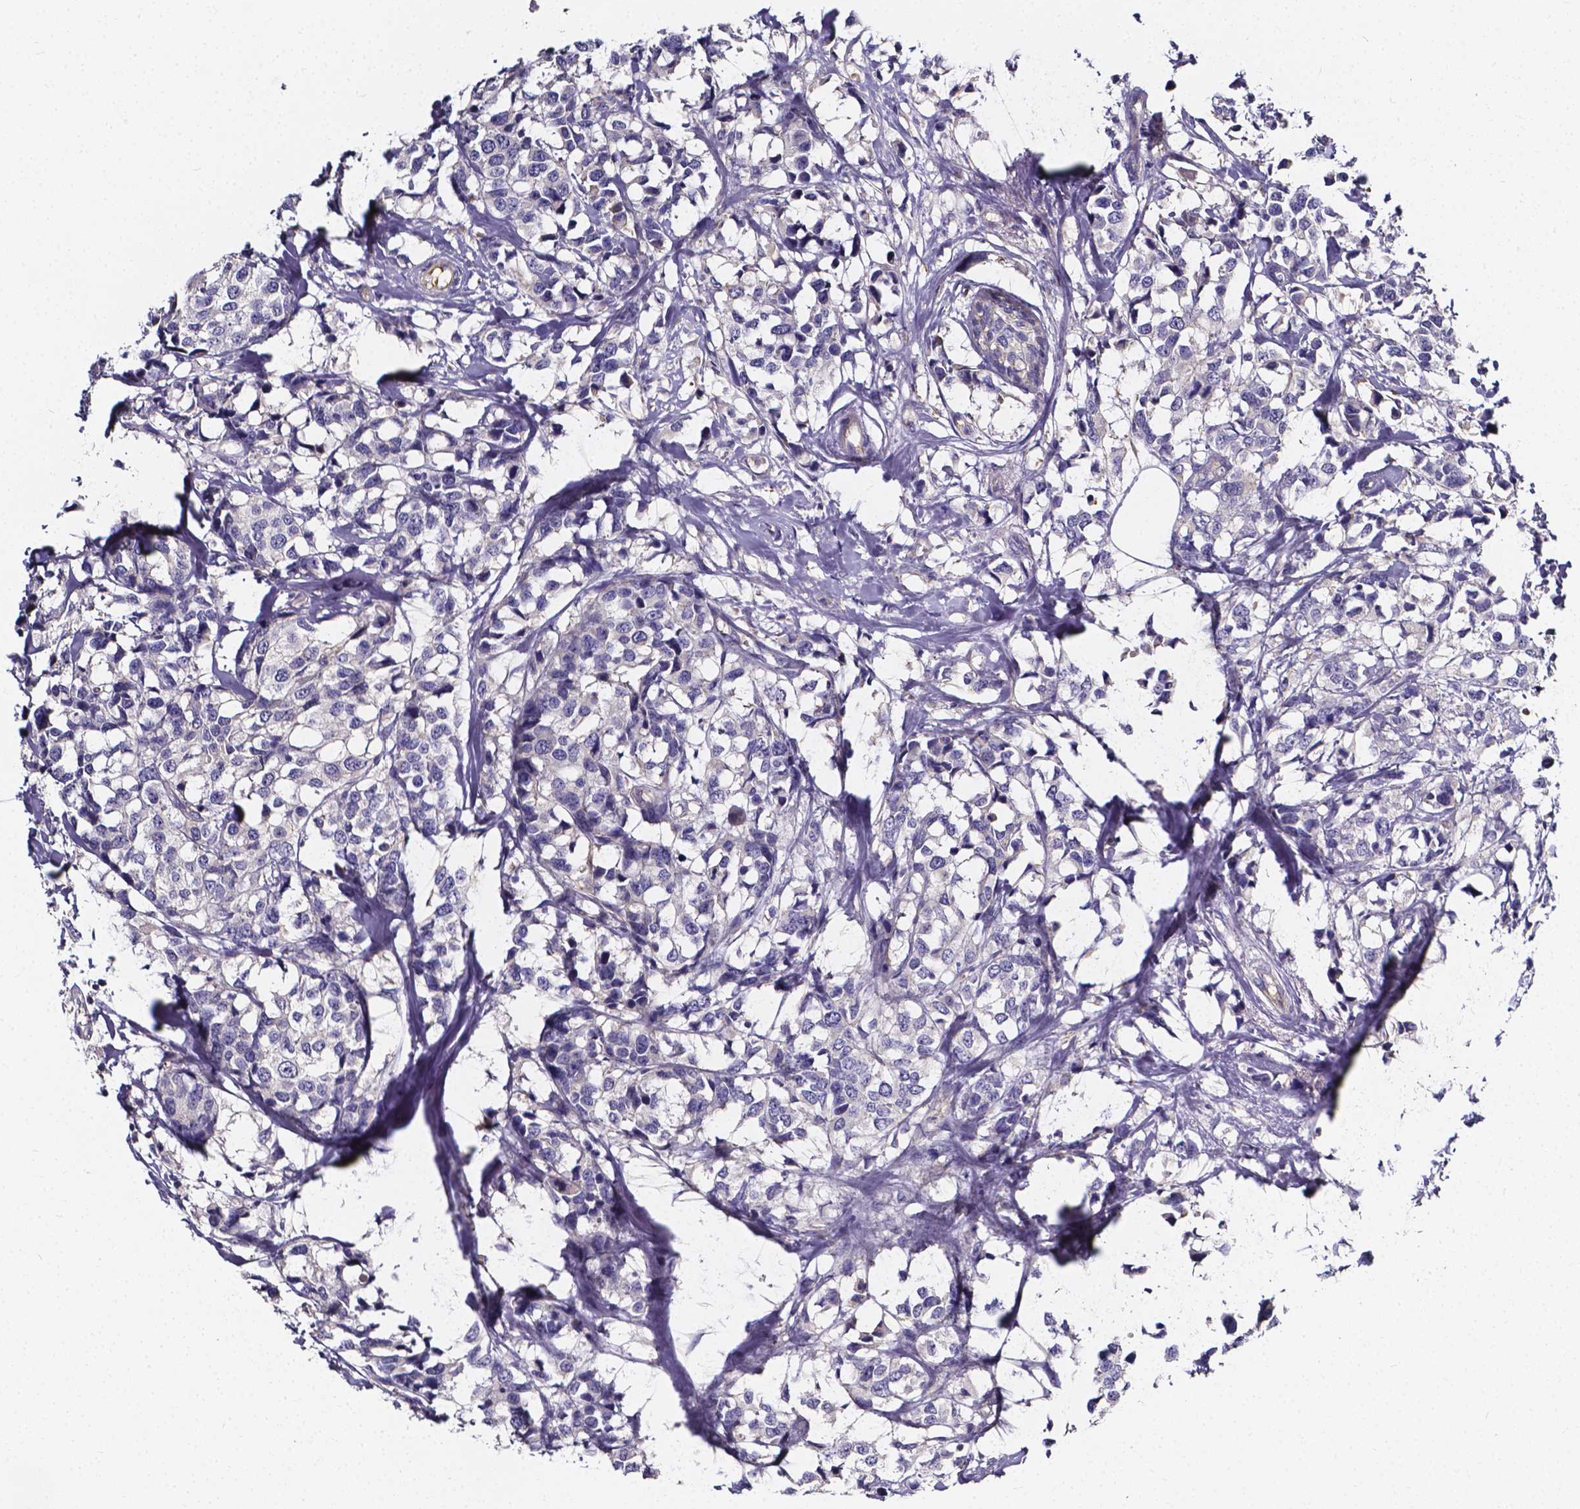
{"staining": {"intensity": "negative", "quantity": "none", "location": "none"}, "tissue": "breast cancer", "cell_type": "Tumor cells", "image_type": "cancer", "snomed": [{"axis": "morphology", "description": "Lobular carcinoma"}, {"axis": "topography", "description": "Breast"}], "caption": "This is an IHC image of breast lobular carcinoma. There is no positivity in tumor cells.", "gene": "CACNG8", "patient": {"sex": "female", "age": 59}}